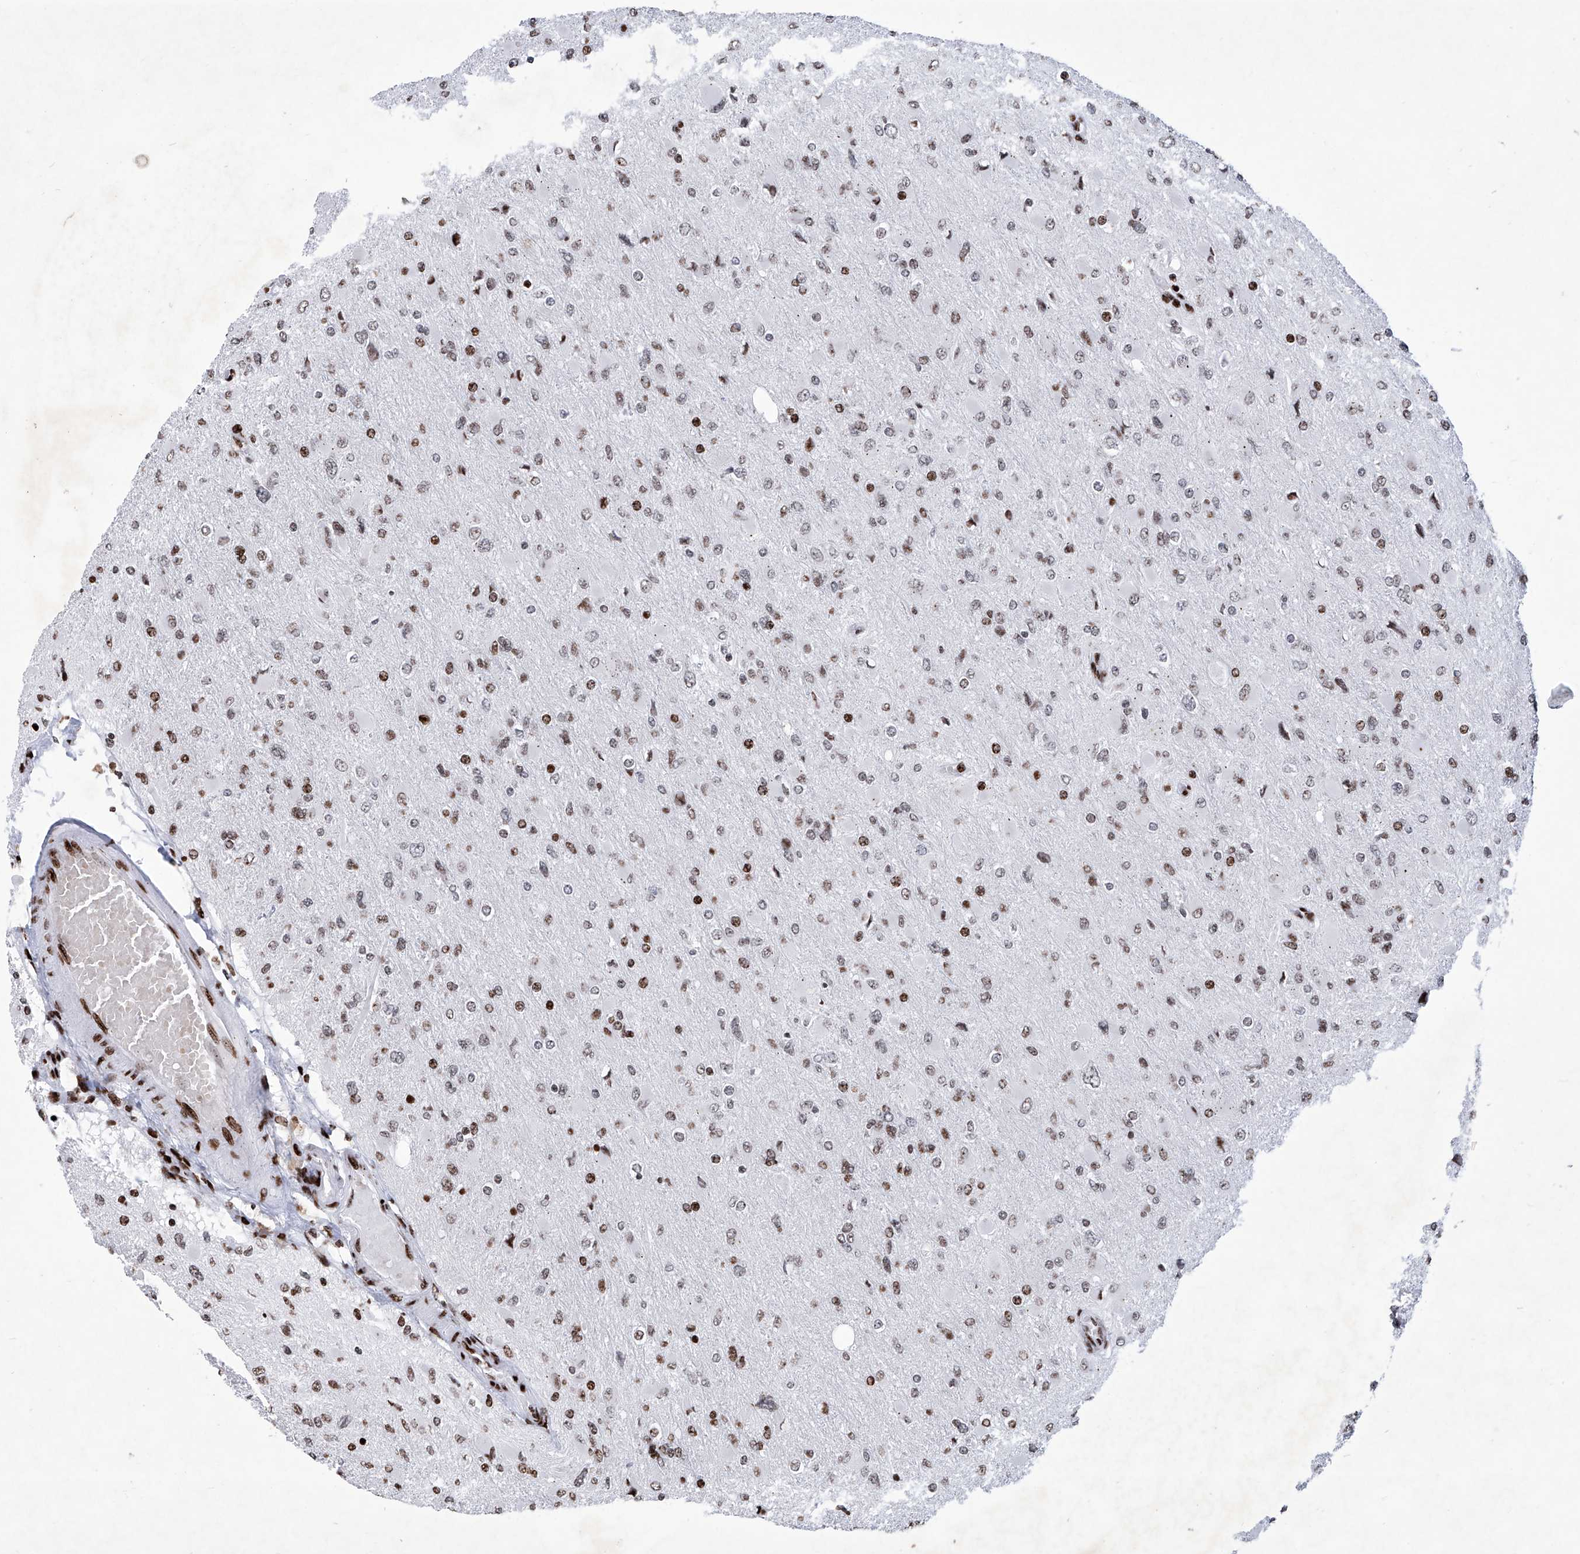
{"staining": {"intensity": "moderate", "quantity": ">75%", "location": "nuclear"}, "tissue": "glioma", "cell_type": "Tumor cells", "image_type": "cancer", "snomed": [{"axis": "morphology", "description": "Glioma, malignant, High grade"}, {"axis": "topography", "description": "Cerebral cortex"}], "caption": "Protein staining of high-grade glioma (malignant) tissue shows moderate nuclear expression in about >75% of tumor cells.", "gene": "HEY2", "patient": {"sex": "female", "age": 36}}